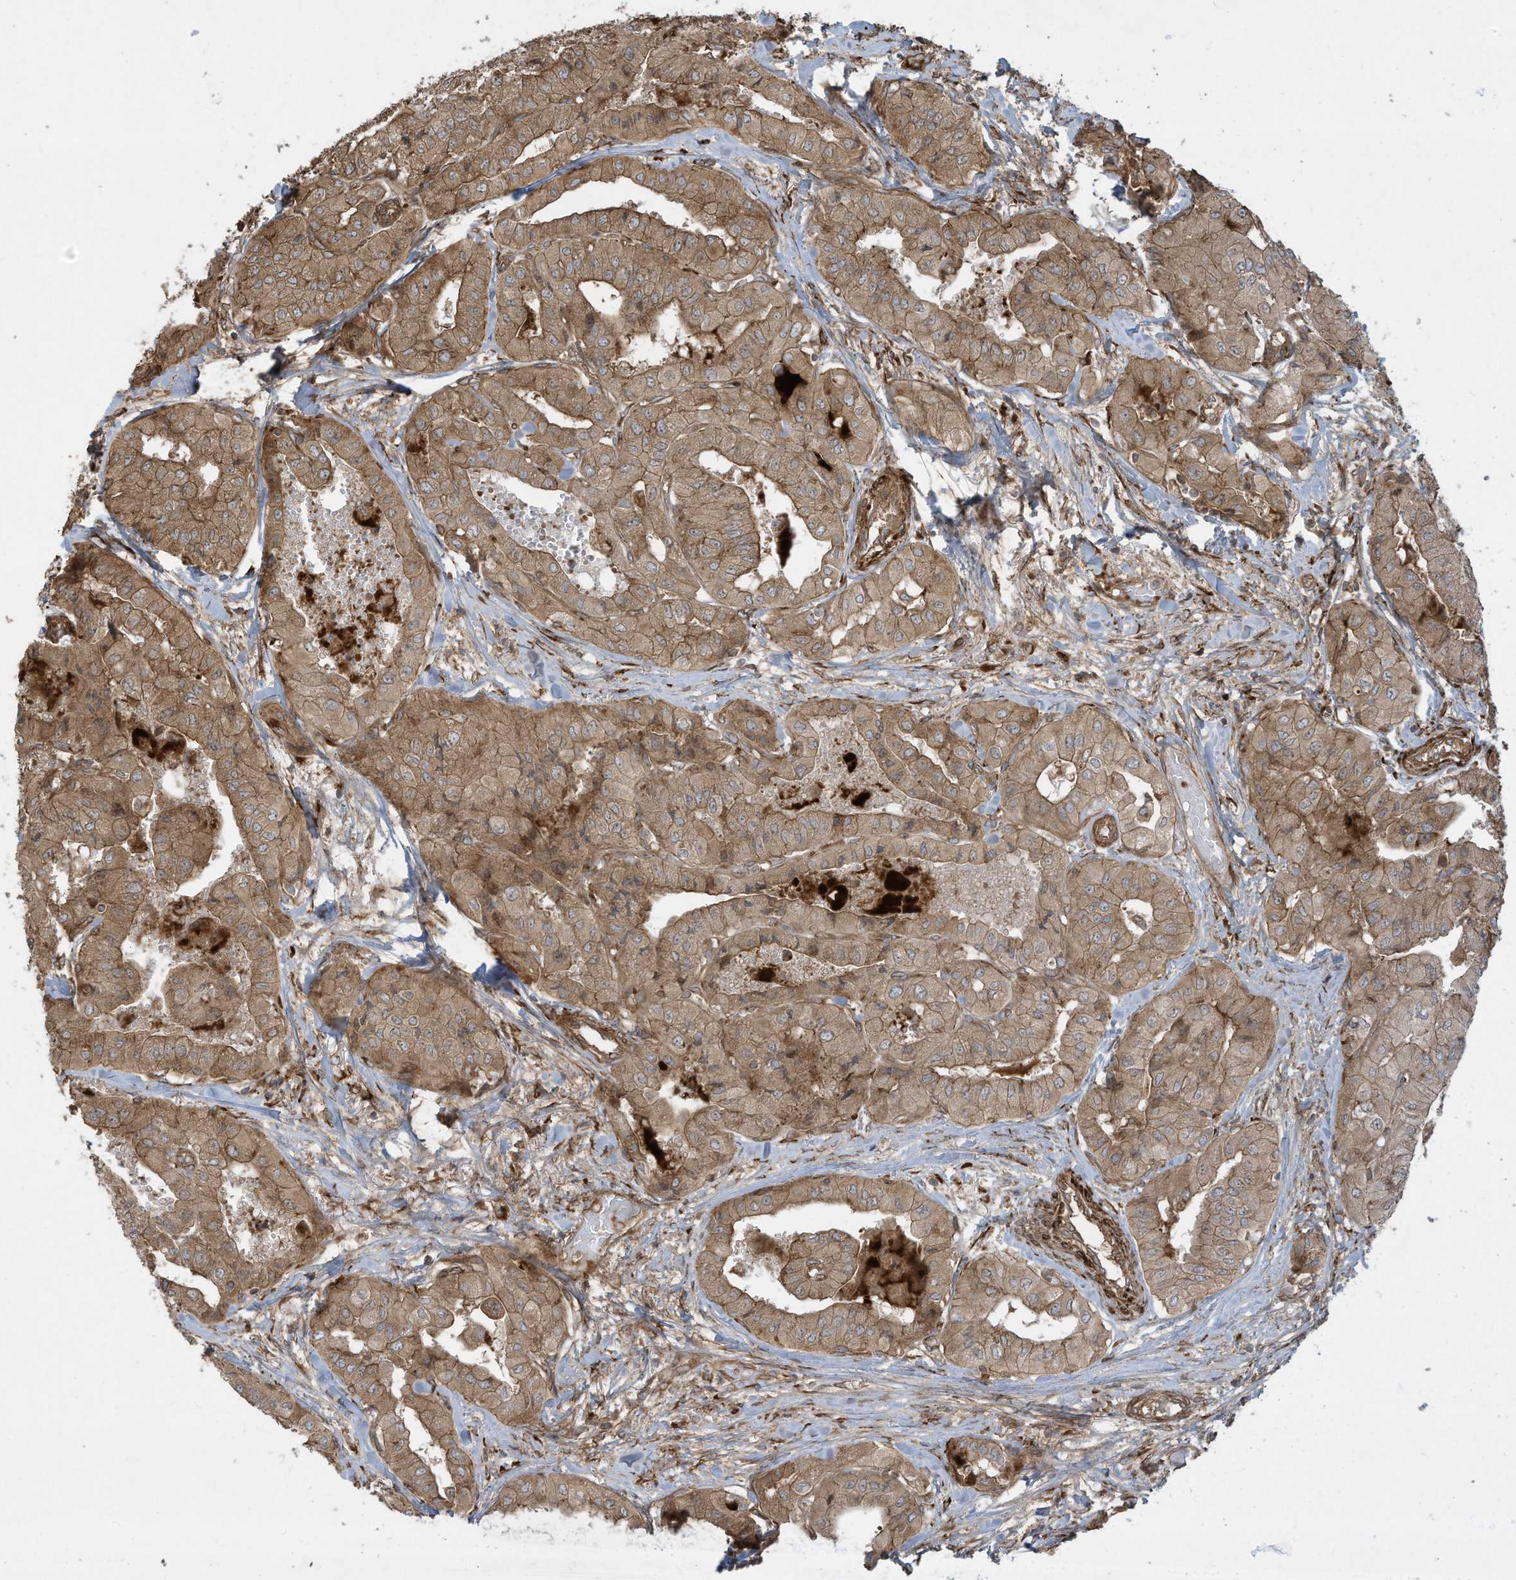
{"staining": {"intensity": "moderate", "quantity": ">75%", "location": "cytoplasmic/membranous"}, "tissue": "thyroid cancer", "cell_type": "Tumor cells", "image_type": "cancer", "snomed": [{"axis": "morphology", "description": "Papillary adenocarcinoma, NOS"}, {"axis": "topography", "description": "Thyroid gland"}], "caption": "Papillary adenocarcinoma (thyroid) stained for a protein displays moderate cytoplasmic/membranous positivity in tumor cells.", "gene": "DDIT4", "patient": {"sex": "female", "age": 59}}